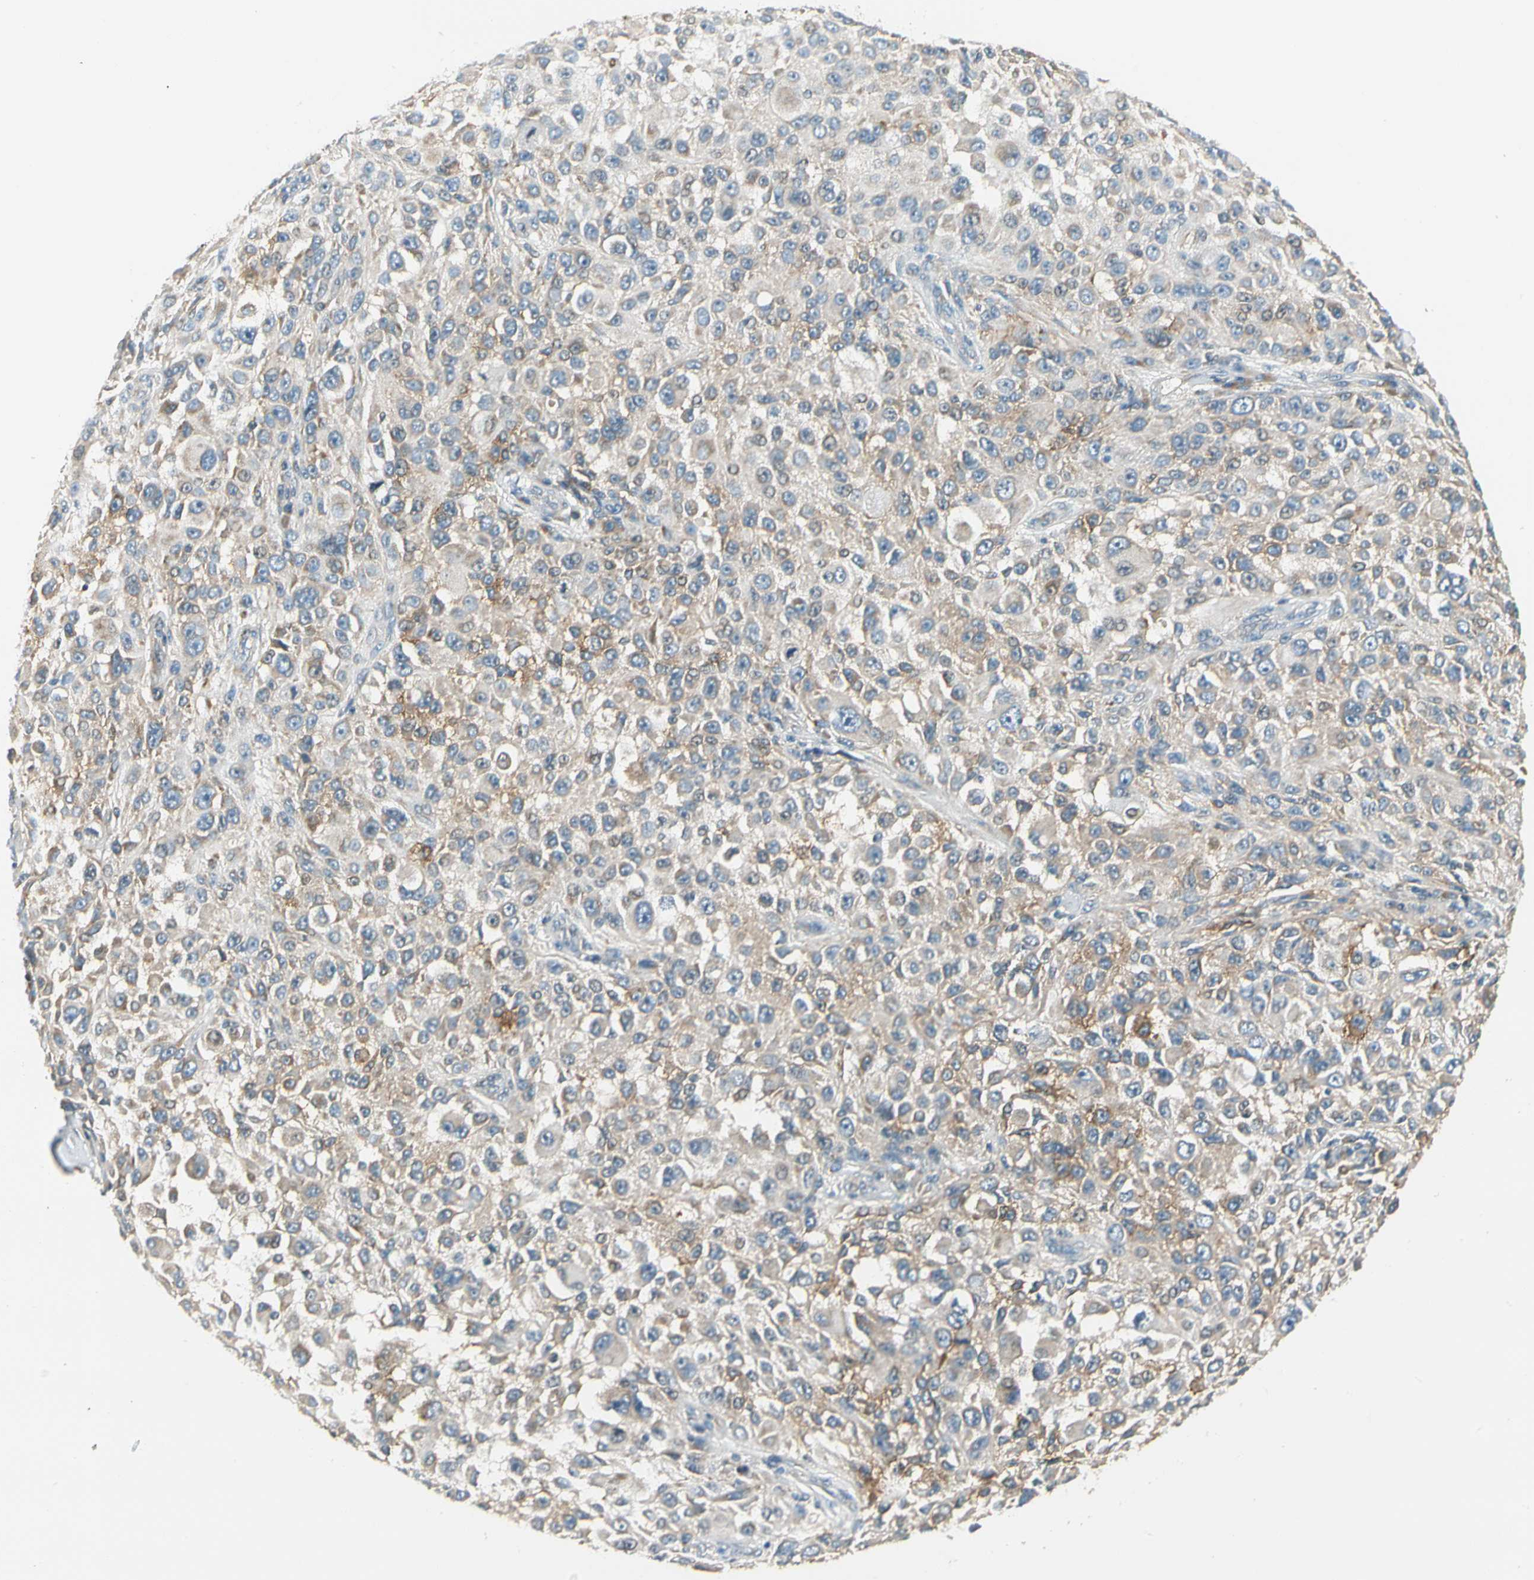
{"staining": {"intensity": "moderate", "quantity": "<25%", "location": "cytoplasmic/membranous"}, "tissue": "melanoma", "cell_type": "Tumor cells", "image_type": "cancer", "snomed": [{"axis": "morphology", "description": "Necrosis, NOS"}, {"axis": "morphology", "description": "Malignant melanoma, NOS"}, {"axis": "topography", "description": "Skin"}], "caption": "IHC of melanoma shows low levels of moderate cytoplasmic/membranous positivity in approximately <25% of tumor cells.", "gene": "BNIP1", "patient": {"sex": "female", "age": 87}}